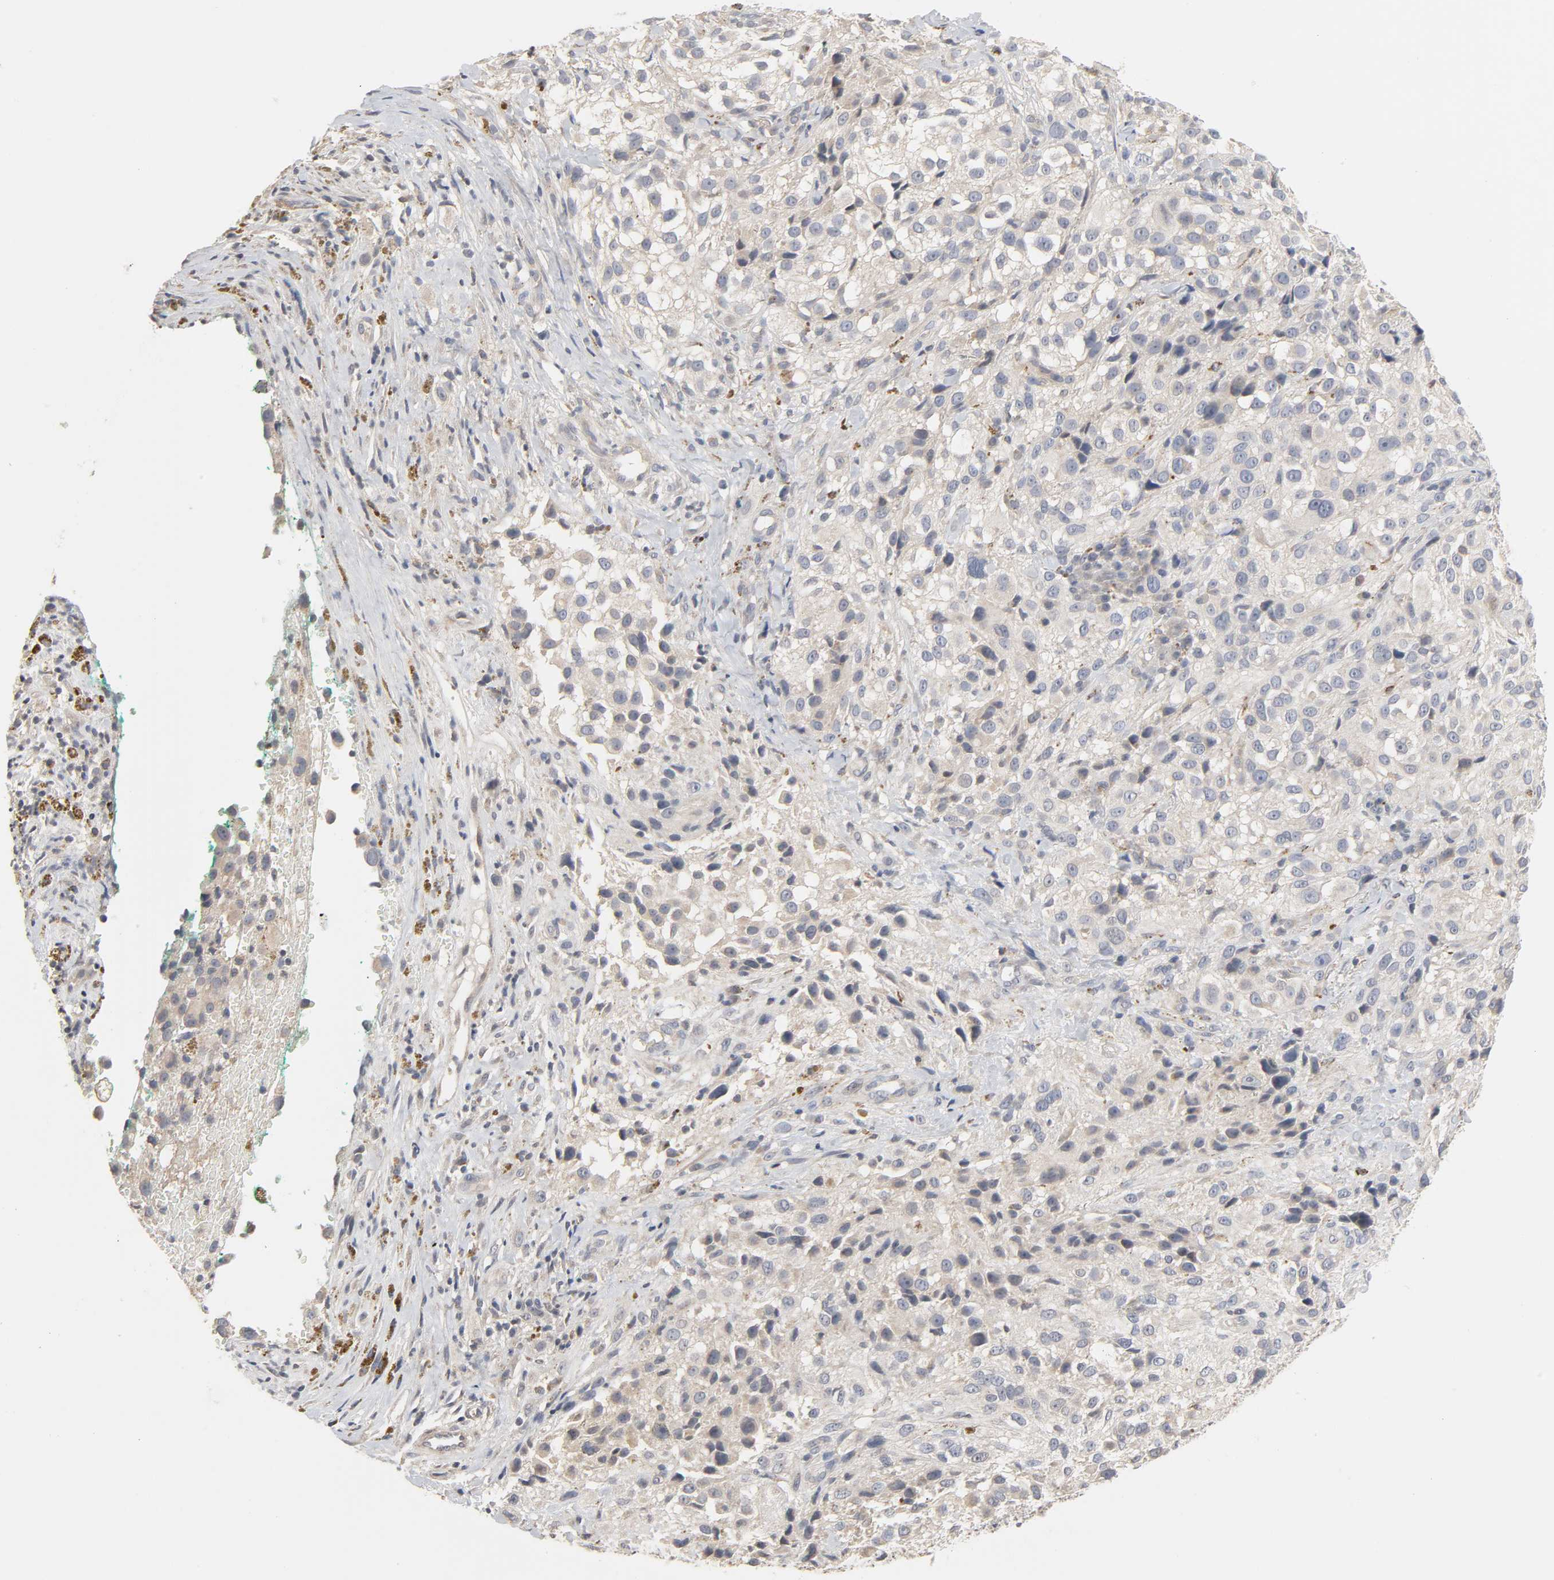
{"staining": {"intensity": "weak", "quantity": "25%-75%", "location": "cytoplasmic/membranous"}, "tissue": "melanoma", "cell_type": "Tumor cells", "image_type": "cancer", "snomed": [{"axis": "morphology", "description": "Necrosis, NOS"}, {"axis": "morphology", "description": "Malignant melanoma, NOS"}, {"axis": "topography", "description": "Skin"}], "caption": "DAB immunohistochemical staining of malignant melanoma displays weak cytoplasmic/membranous protein positivity in approximately 25%-75% of tumor cells.", "gene": "CLEC4E", "patient": {"sex": "female", "age": 87}}